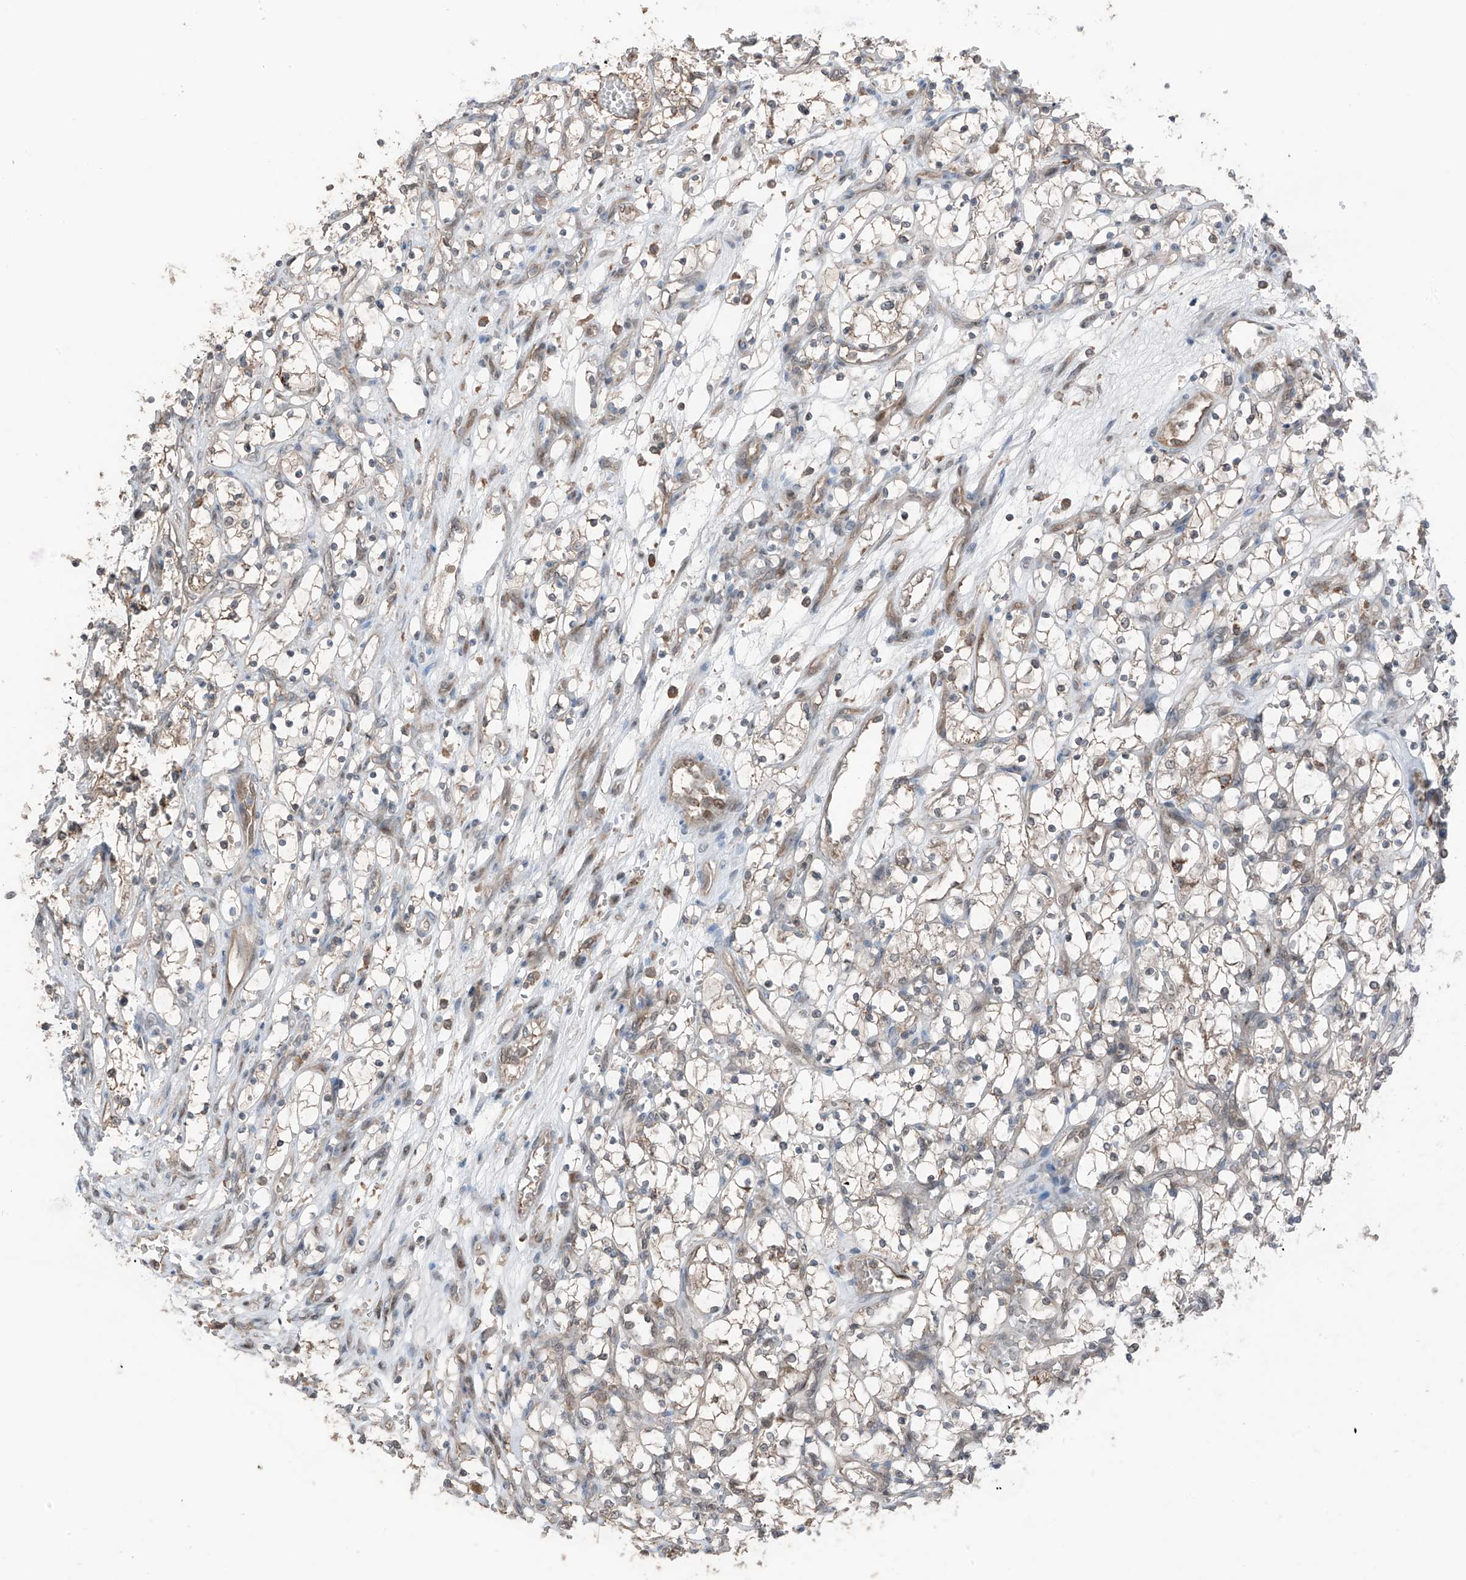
{"staining": {"intensity": "weak", "quantity": "<25%", "location": "cytoplasmic/membranous"}, "tissue": "renal cancer", "cell_type": "Tumor cells", "image_type": "cancer", "snomed": [{"axis": "morphology", "description": "Adenocarcinoma, NOS"}, {"axis": "topography", "description": "Kidney"}], "caption": "A photomicrograph of adenocarcinoma (renal) stained for a protein demonstrates no brown staining in tumor cells. The staining was performed using DAB to visualize the protein expression in brown, while the nuclei were stained in blue with hematoxylin (Magnification: 20x).", "gene": "TXNDC9", "patient": {"sex": "female", "age": 69}}